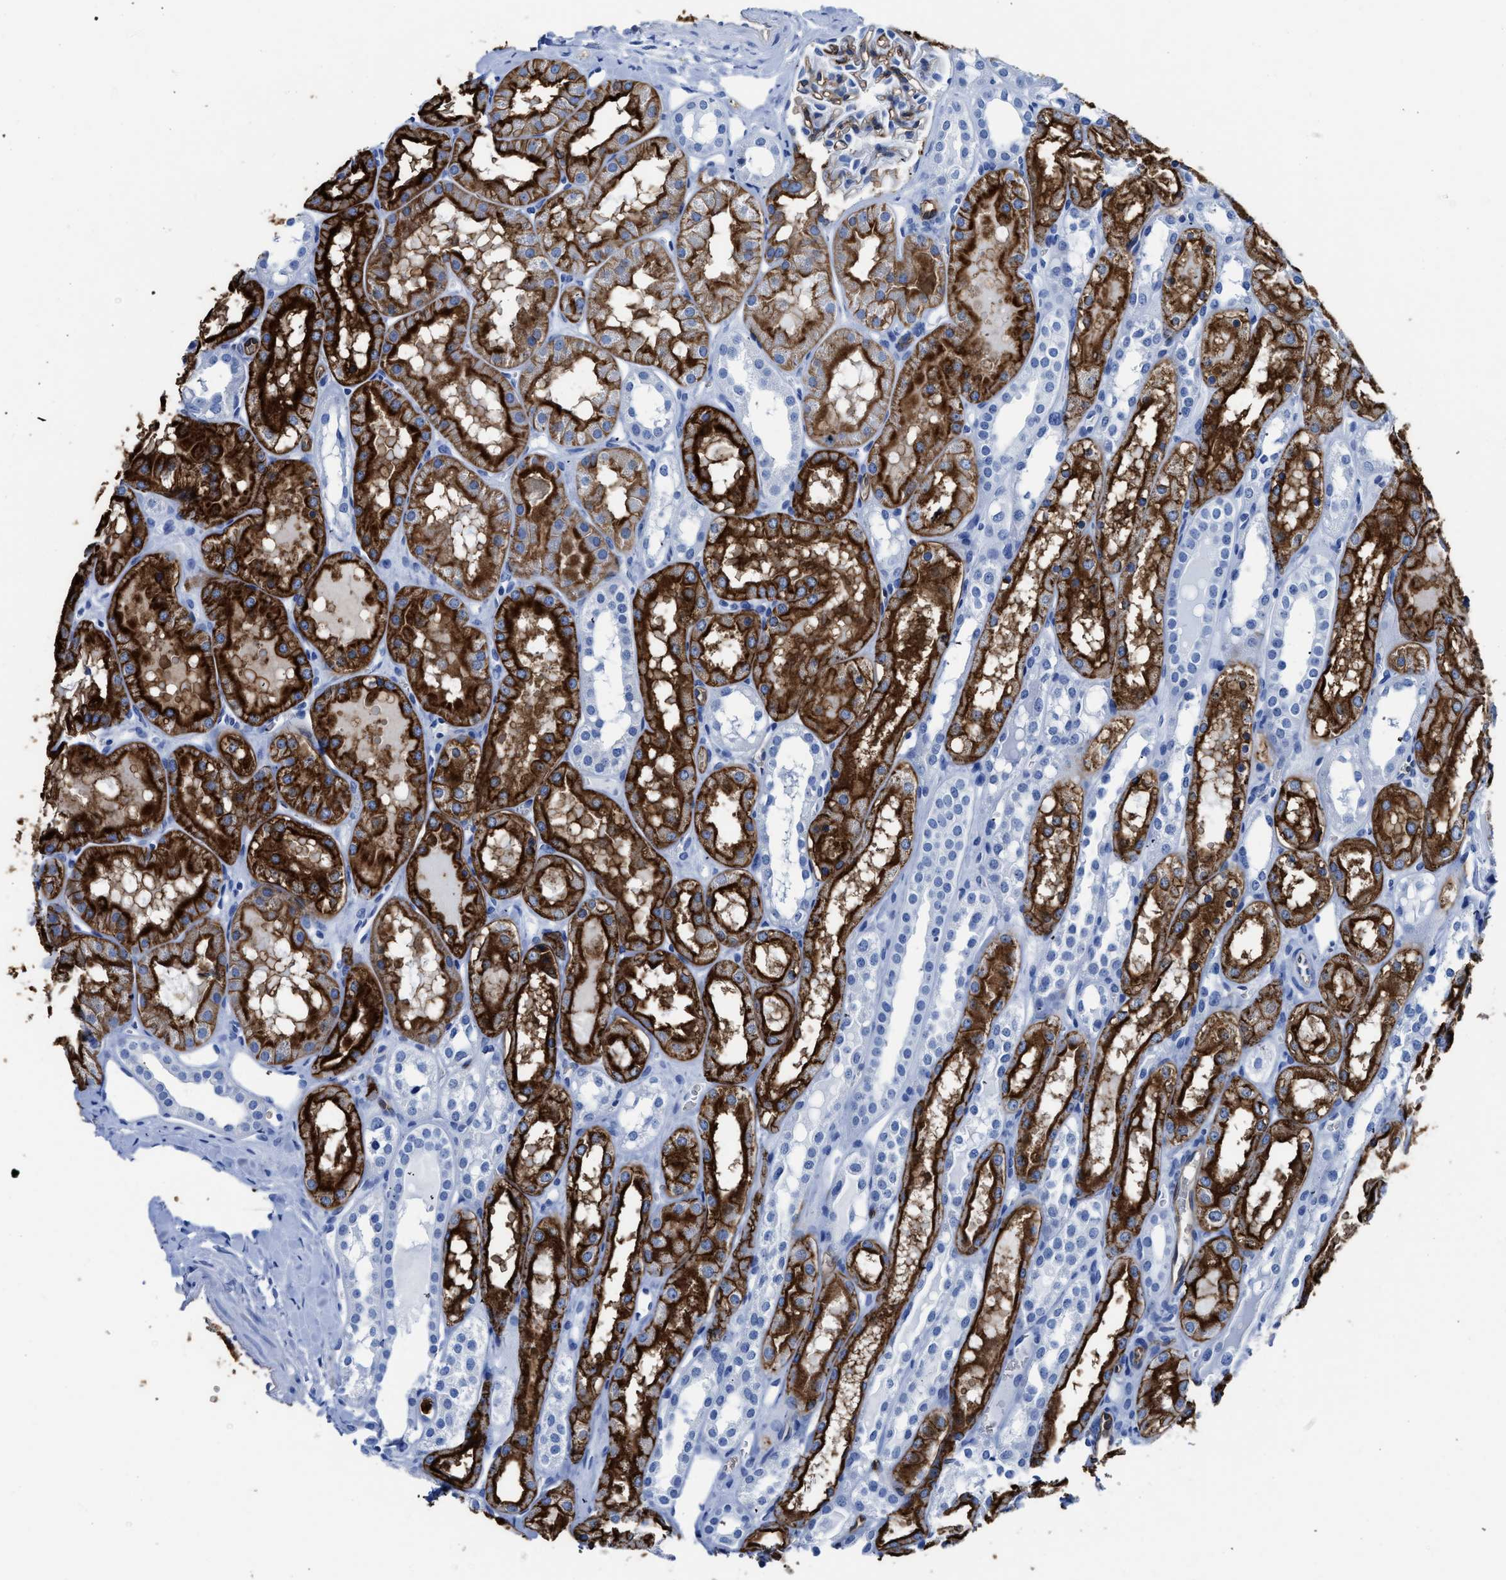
{"staining": {"intensity": "moderate", "quantity": "25%-75%", "location": "cytoplasmic/membranous"}, "tissue": "kidney", "cell_type": "Cells in glomeruli", "image_type": "normal", "snomed": [{"axis": "morphology", "description": "Normal tissue, NOS"}, {"axis": "topography", "description": "Kidney"}, {"axis": "topography", "description": "Urinary bladder"}], "caption": "Moderate cytoplasmic/membranous protein expression is appreciated in approximately 25%-75% of cells in glomeruli in kidney.", "gene": "AQP1", "patient": {"sex": "male", "age": 16}}